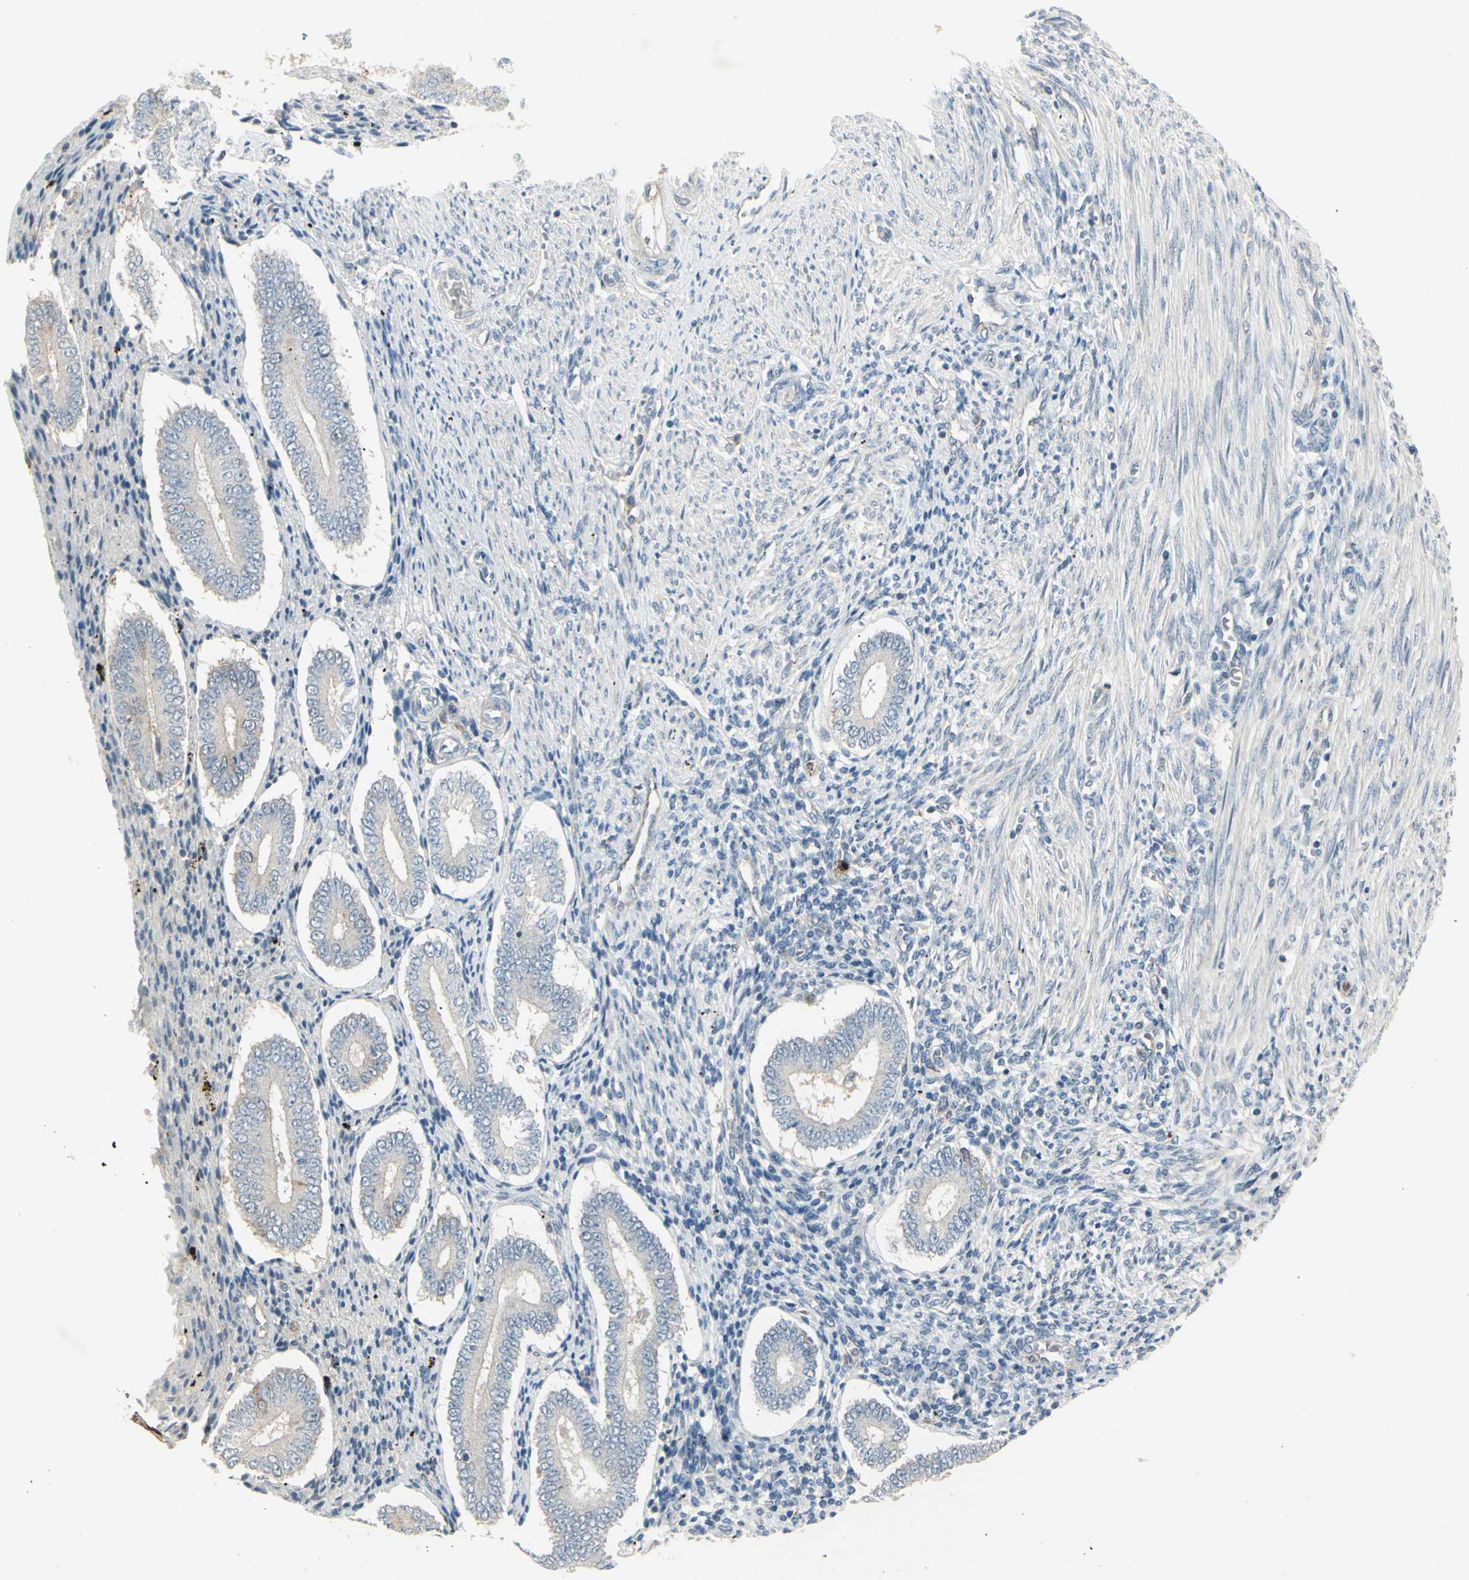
{"staining": {"intensity": "negative", "quantity": "none", "location": "none"}, "tissue": "endometrium", "cell_type": "Cells in endometrial stroma", "image_type": "normal", "snomed": [{"axis": "morphology", "description": "Normal tissue, NOS"}, {"axis": "topography", "description": "Endometrium"}], "caption": "This is an immunohistochemistry micrograph of normal human endometrium. There is no staining in cells in endometrial stroma.", "gene": "CCNB2", "patient": {"sex": "female", "age": 42}}